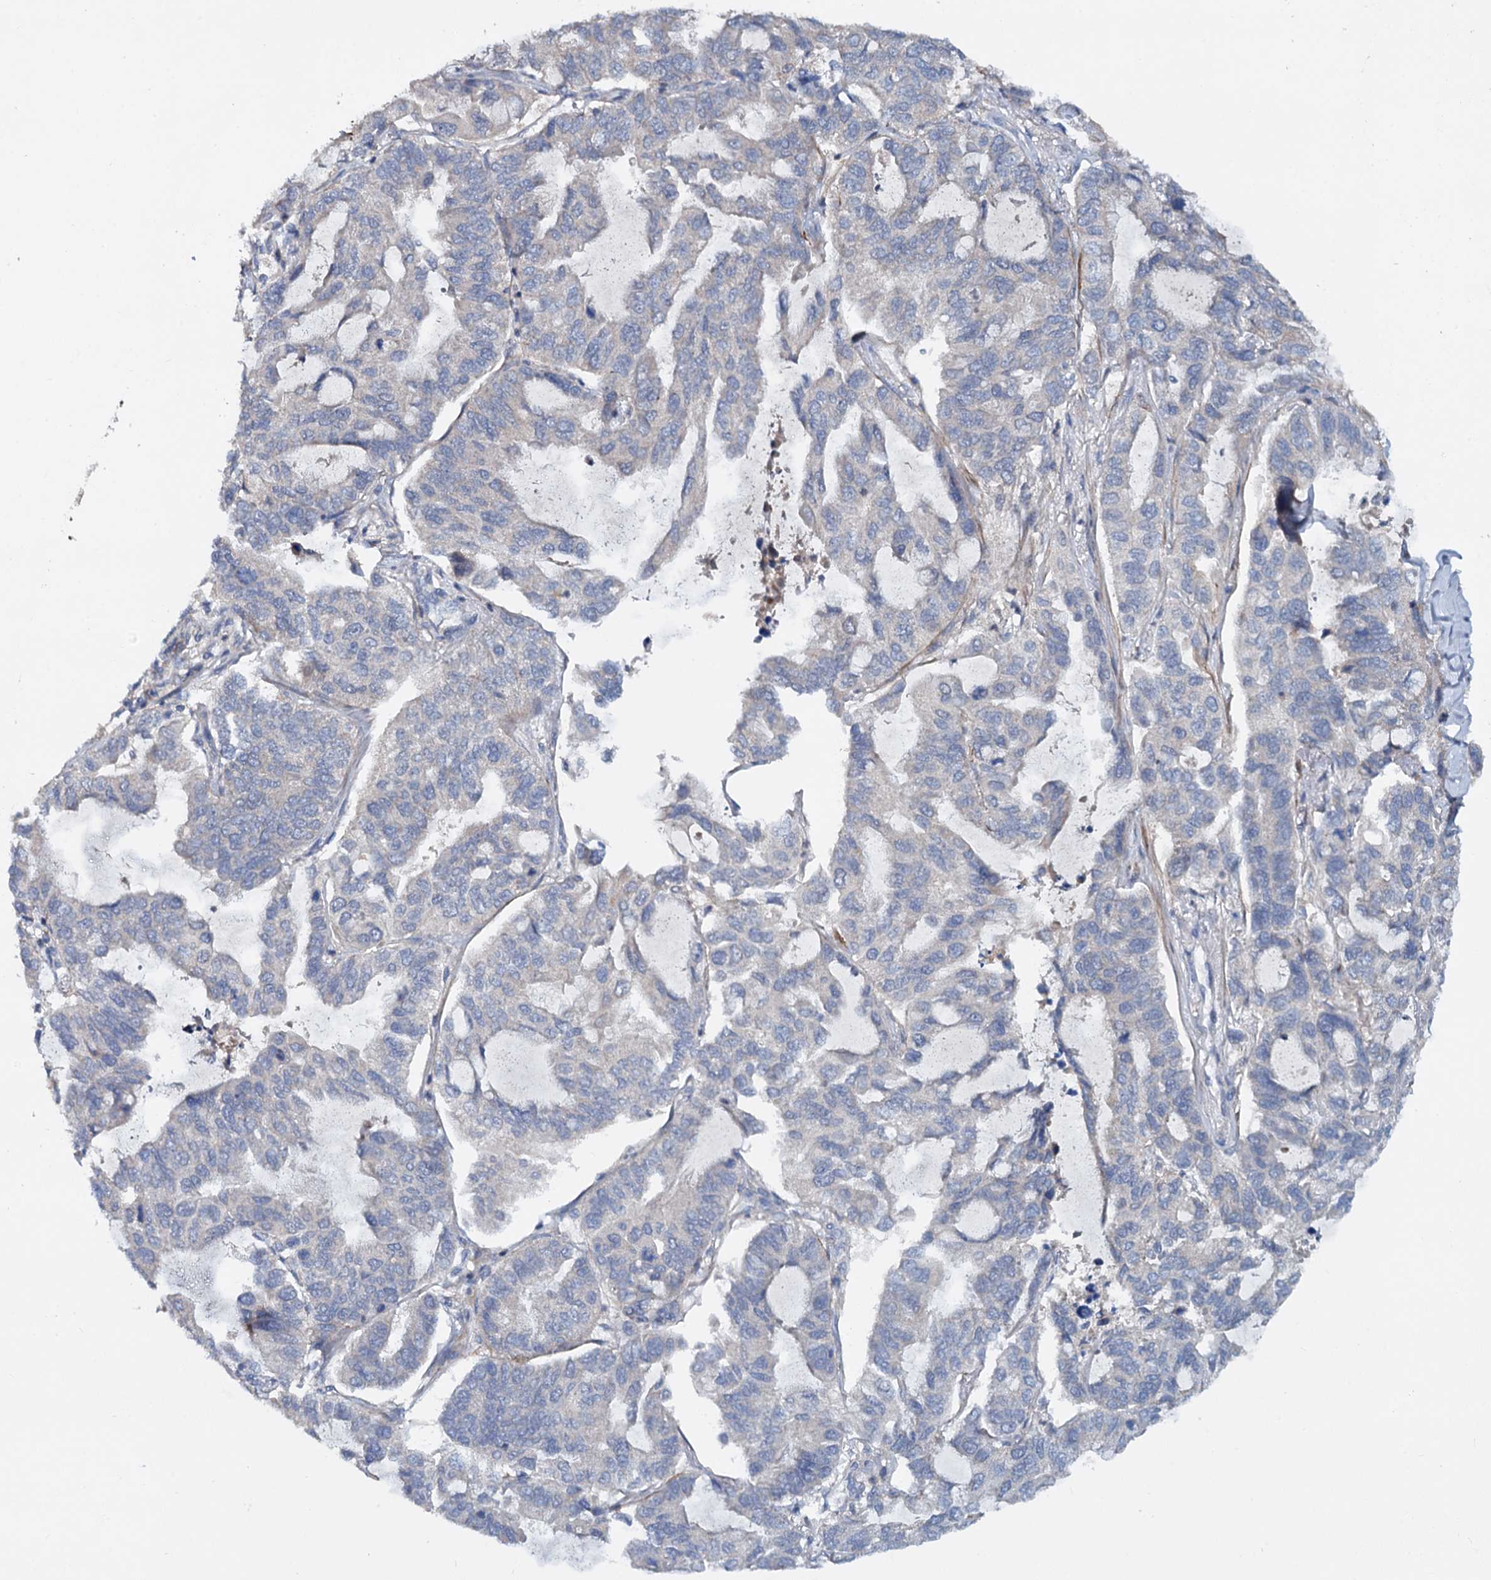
{"staining": {"intensity": "negative", "quantity": "none", "location": "none"}, "tissue": "lung cancer", "cell_type": "Tumor cells", "image_type": "cancer", "snomed": [{"axis": "morphology", "description": "Adenocarcinoma, NOS"}, {"axis": "topography", "description": "Lung"}], "caption": "This is a micrograph of immunohistochemistry staining of lung adenocarcinoma, which shows no positivity in tumor cells. (Stains: DAB IHC with hematoxylin counter stain, Microscopy: brightfield microscopy at high magnification).", "gene": "ETFBKMT", "patient": {"sex": "male", "age": 64}}